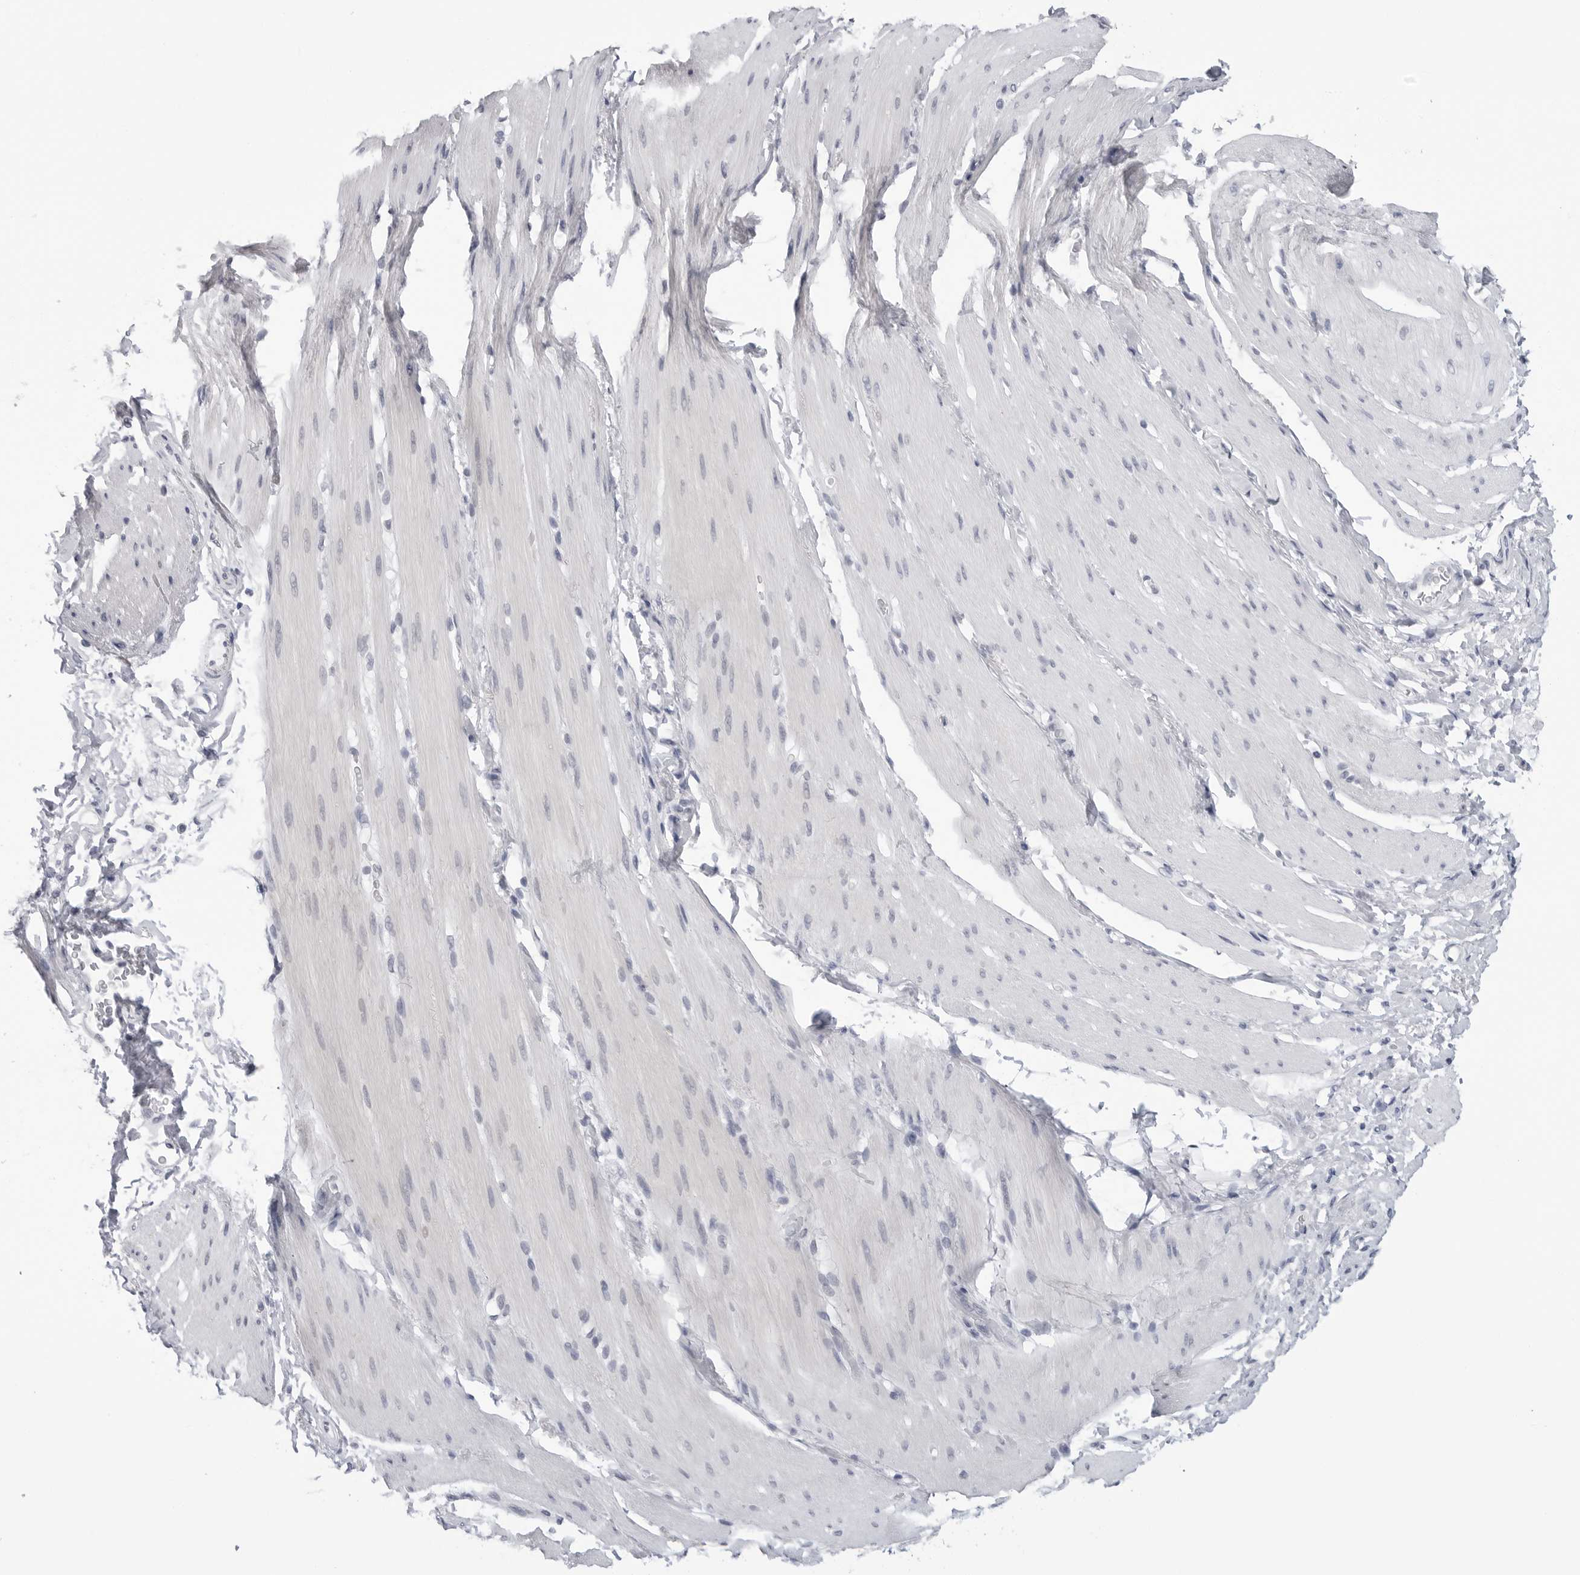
{"staining": {"intensity": "negative", "quantity": "none", "location": "none"}, "tissue": "smooth muscle", "cell_type": "Smooth muscle cells", "image_type": "normal", "snomed": [{"axis": "morphology", "description": "Normal tissue, NOS"}, {"axis": "topography", "description": "Smooth muscle"}, {"axis": "topography", "description": "Small intestine"}], "caption": "This is a image of IHC staining of unremarkable smooth muscle, which shows no expression in smooth muscle cells. Brightfield microscopy of immunohistochemistry (IHC) stained with DAB (3,3'-diaminobenzidine) (brown) and hematoxylin (blue), captured at high magnification.", "gene": "PGA3", "patient": {"sex": "female", "age": 84}}